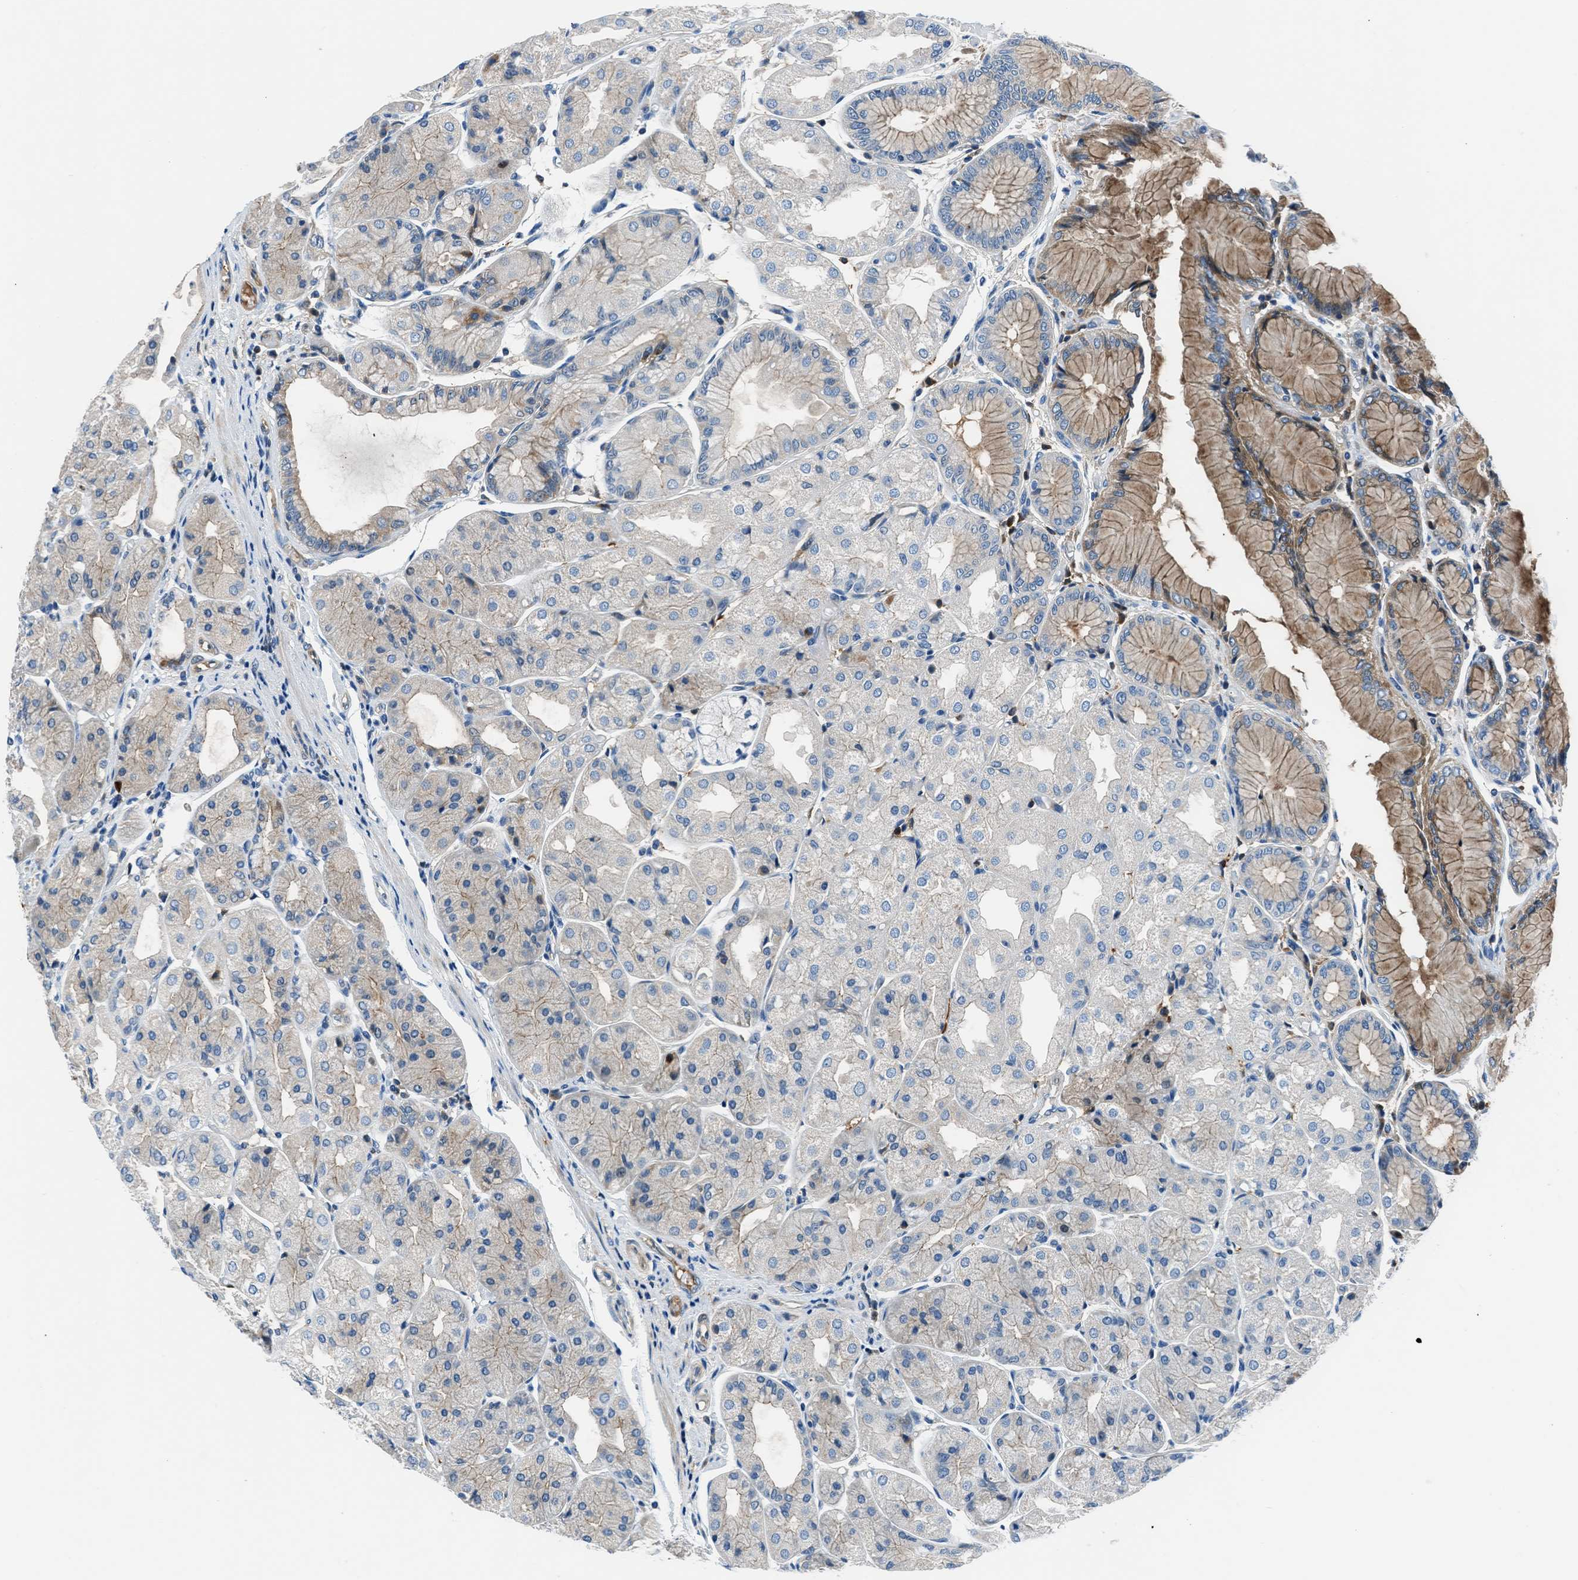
{"staining": {"intensity": "moderate", "quantity": "<25%", "location": "cytoplasmic/membranous"}, "tissue": "stomach", "cell_type": "Glandular cells", "image_type": "normal", "snomed": [{"axis": "morphology", "description": "Normal tissue, NOS"}, {"axis": "topography", "description": "Stomach, upper"}], "caption": "The image demonstrates a brown stain indicating the presence of a protein in the cytoplasmic/membranous of glandular cells in stomach. (brown staining indicates protein expression, while blue staining denotes nuclei).", "gene": "SLC38A6", "patient": {"sex": "male", "age": 72}}